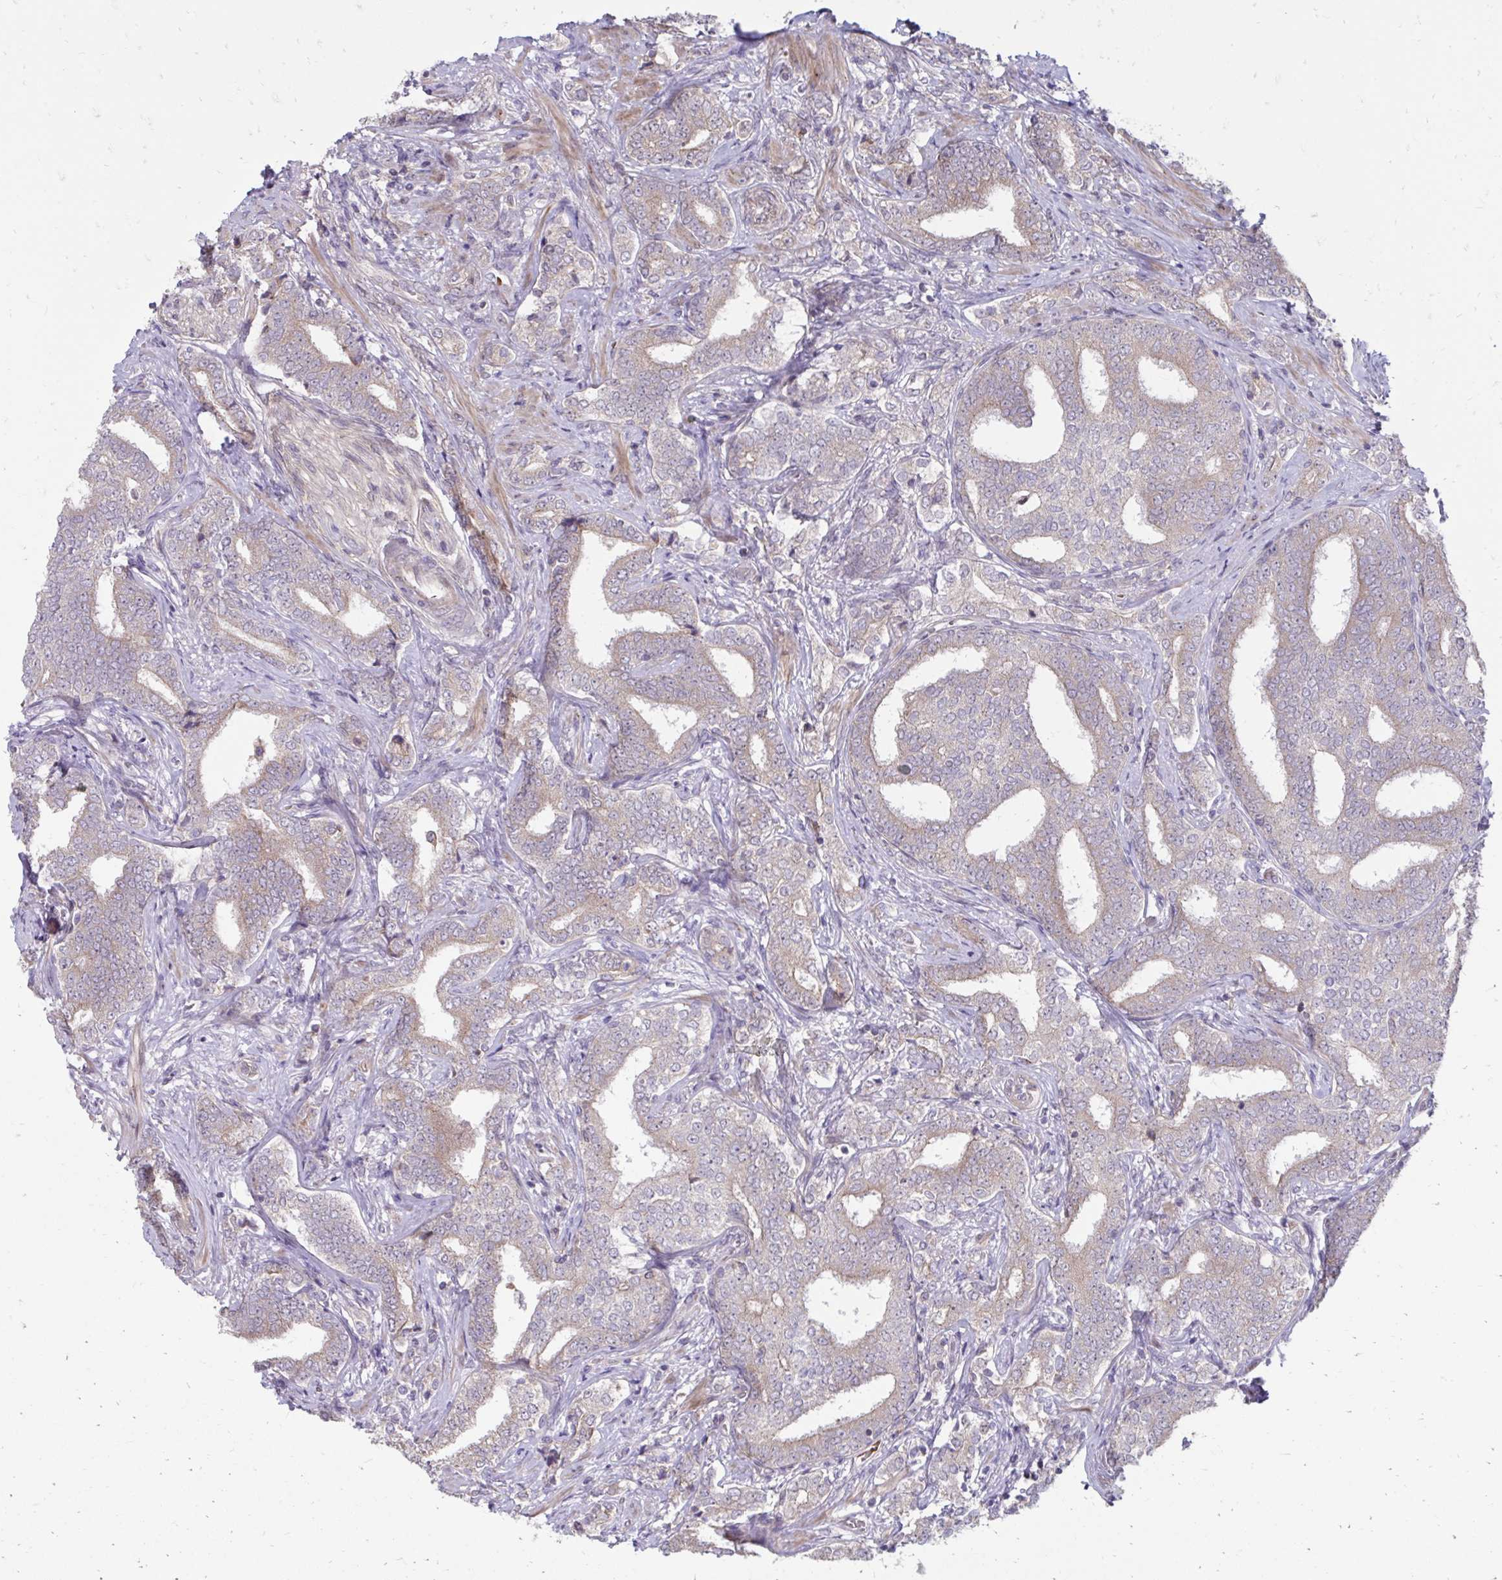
{"staining": {"intensity": "weak", "quantity": "25%-75%", "location": "cytoplasmic/membranous"}, "tissue": "prostate cancer", "cell_type": "Tumor cells", "image_type": "cancer", "snomed": [{"axis": "morphology", "description": "Adenocarcinoma, High grade"}, {"axis": "topography", "description": "Prostate"}], "caption": "Immunohistochemical staining of human prostate high-grade adenocarcinoma shows low levels of weak cytoplasmic/membranous expression in about 25%-75% of tumor cells.", "gene": "ITPR2", "patient": {"sex": "male", "age": 72}}